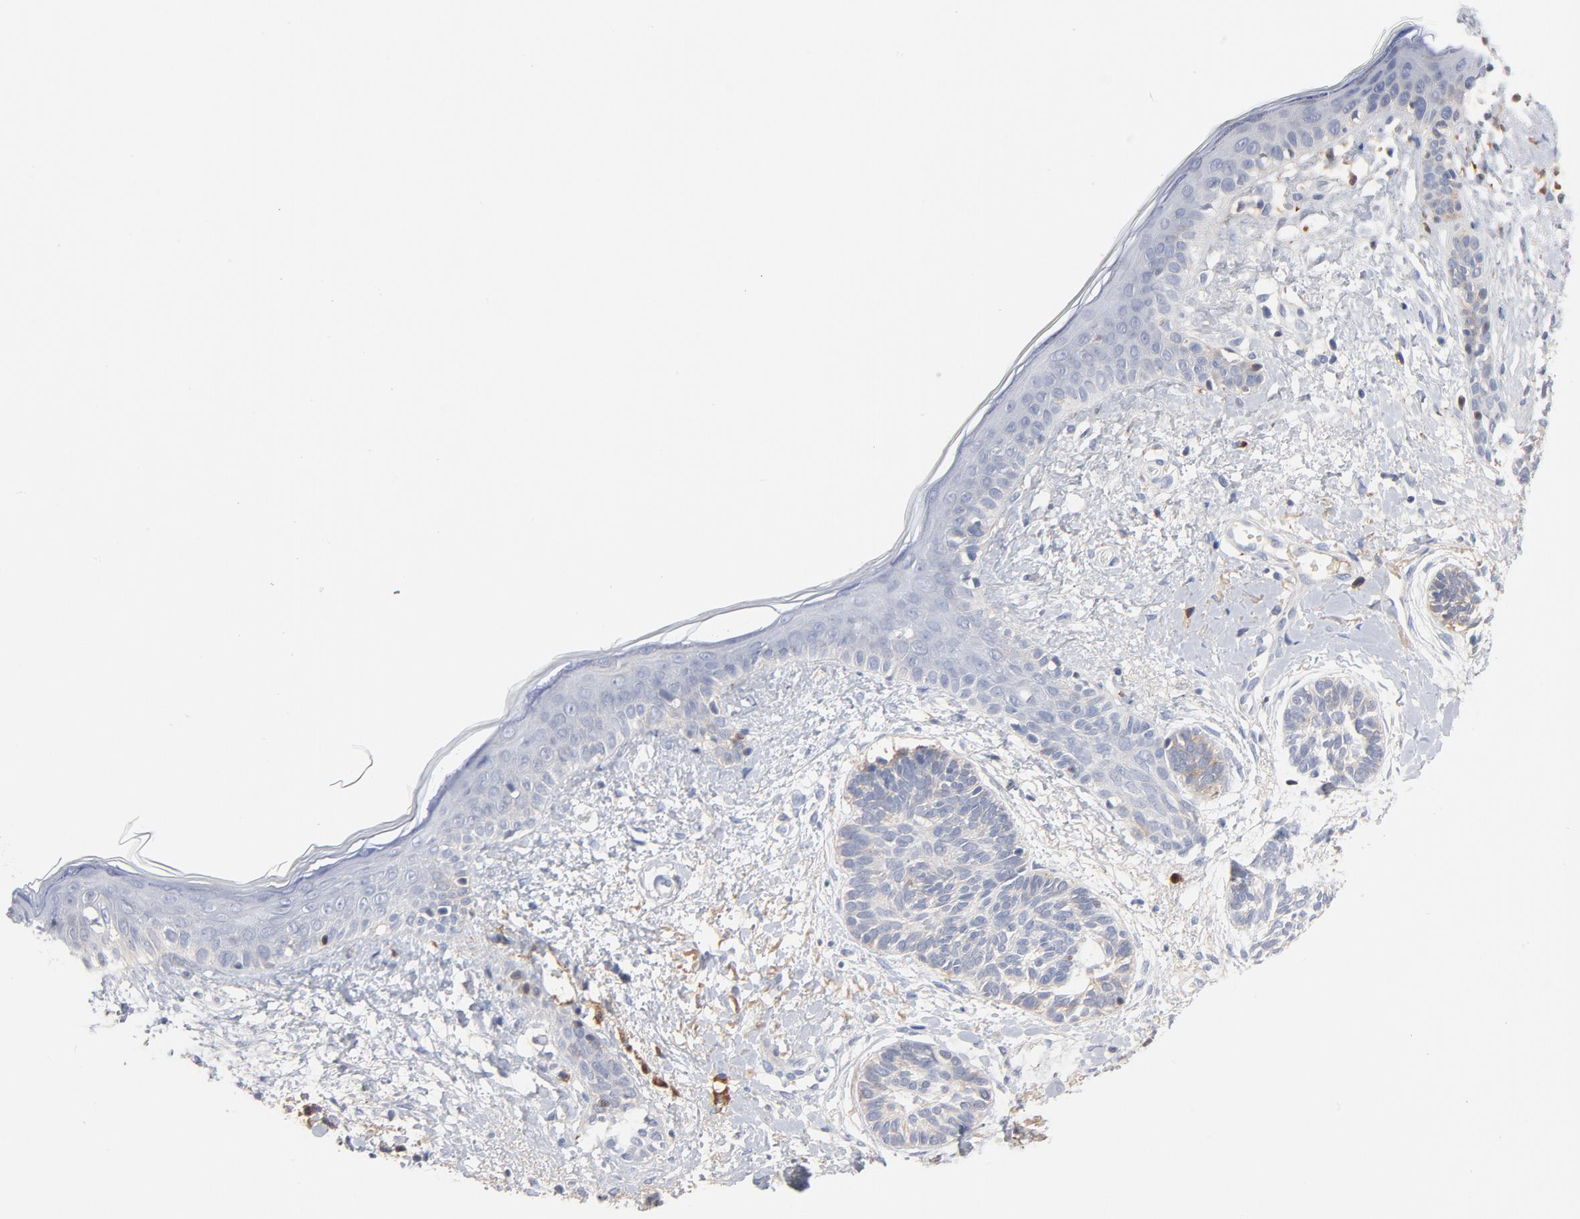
{"staining": {"intensity": "negative", "quantity": "none", "location": "none"}, "tissue": "skin cancer", "cell_type": "Tumor cells", "image_type": "cancer", "snomed": [{"axis": "morphology", "description": "Normal tissue, NOS"}, {"axis": "morphology", "description": "Basal cell carcinoma"}, {"axis": "topography", "description": "Skin"}], "caption": "Protein analysis of skin cancer (basal cell carcinoma) reveals no significant positivity in tumor cells. Brightfield microscopy of immunohistochemistry stained with DAB (3,3'-diaminobenzidine) (brown) and hematoxylin (blue), captured at high magnification.", "gene": "SERPINA4", "patient": {"sex": "male", "age": 63}}